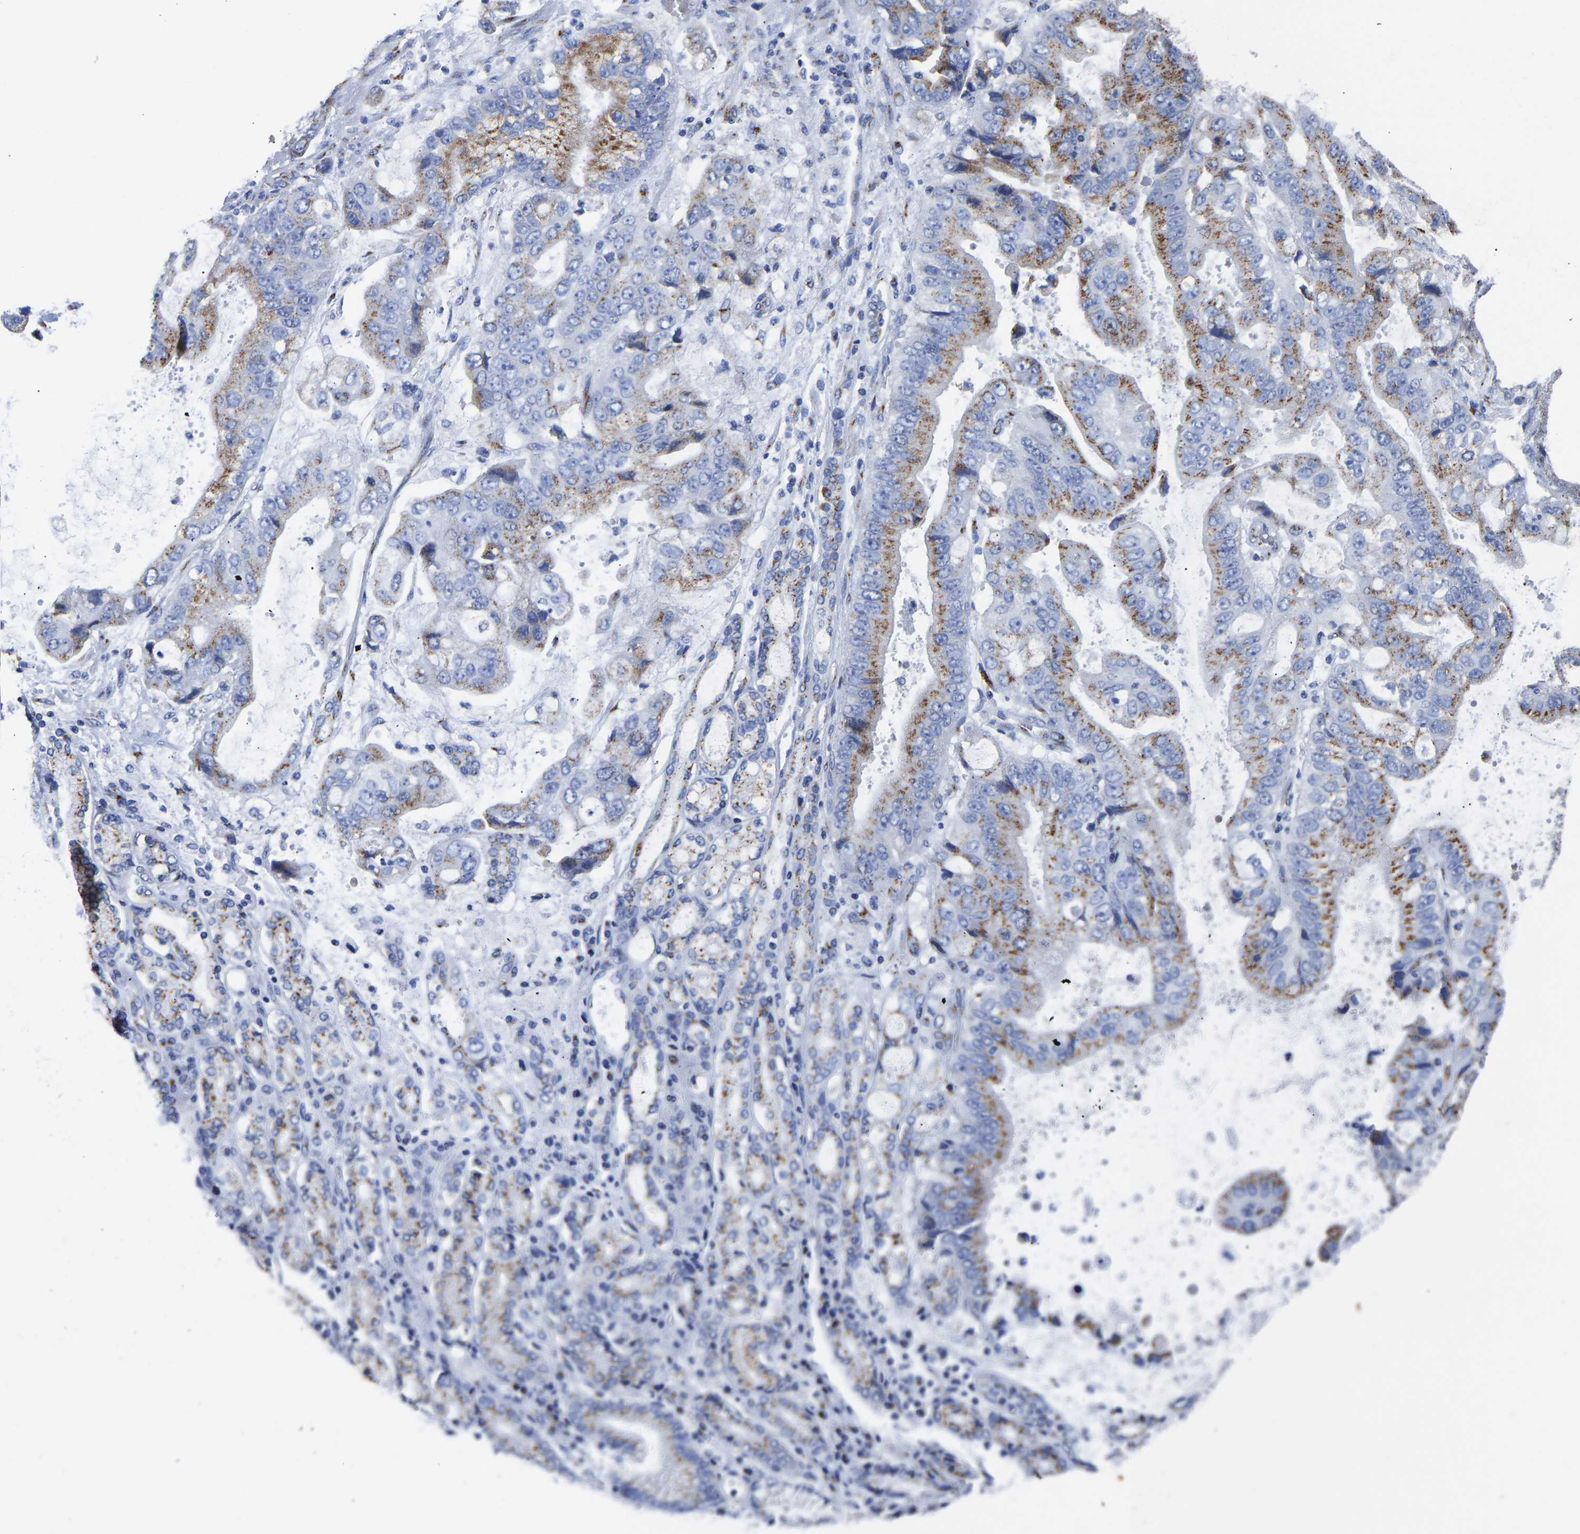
{"staining": {"intensity": "moderate", "quantity": "25%-75%", "location": "cytoplasmic/membranous"}, "tissue": "stomach cancer", "cell_type": "Tumor cells", "image_type": "cancer", "snomed": [{"axis": "morphology", "description": "Normal tissue, NOS"}, {"axis": "morphology", "description": "Adenocarcinoma, NOS"}, {"axis": "topography", "description": "Stomach"}], "caption": "A high-resolution micrograph shows immunohistochemistry (IHC) staining of adenocarcinoma (stomach), which demonstrates moderate cytoplasmic/membranous staining in approximately 25%-75% of tumor cells.", "gene": "TMEM87A", "patient": {"sex": "male", "age": 62}}